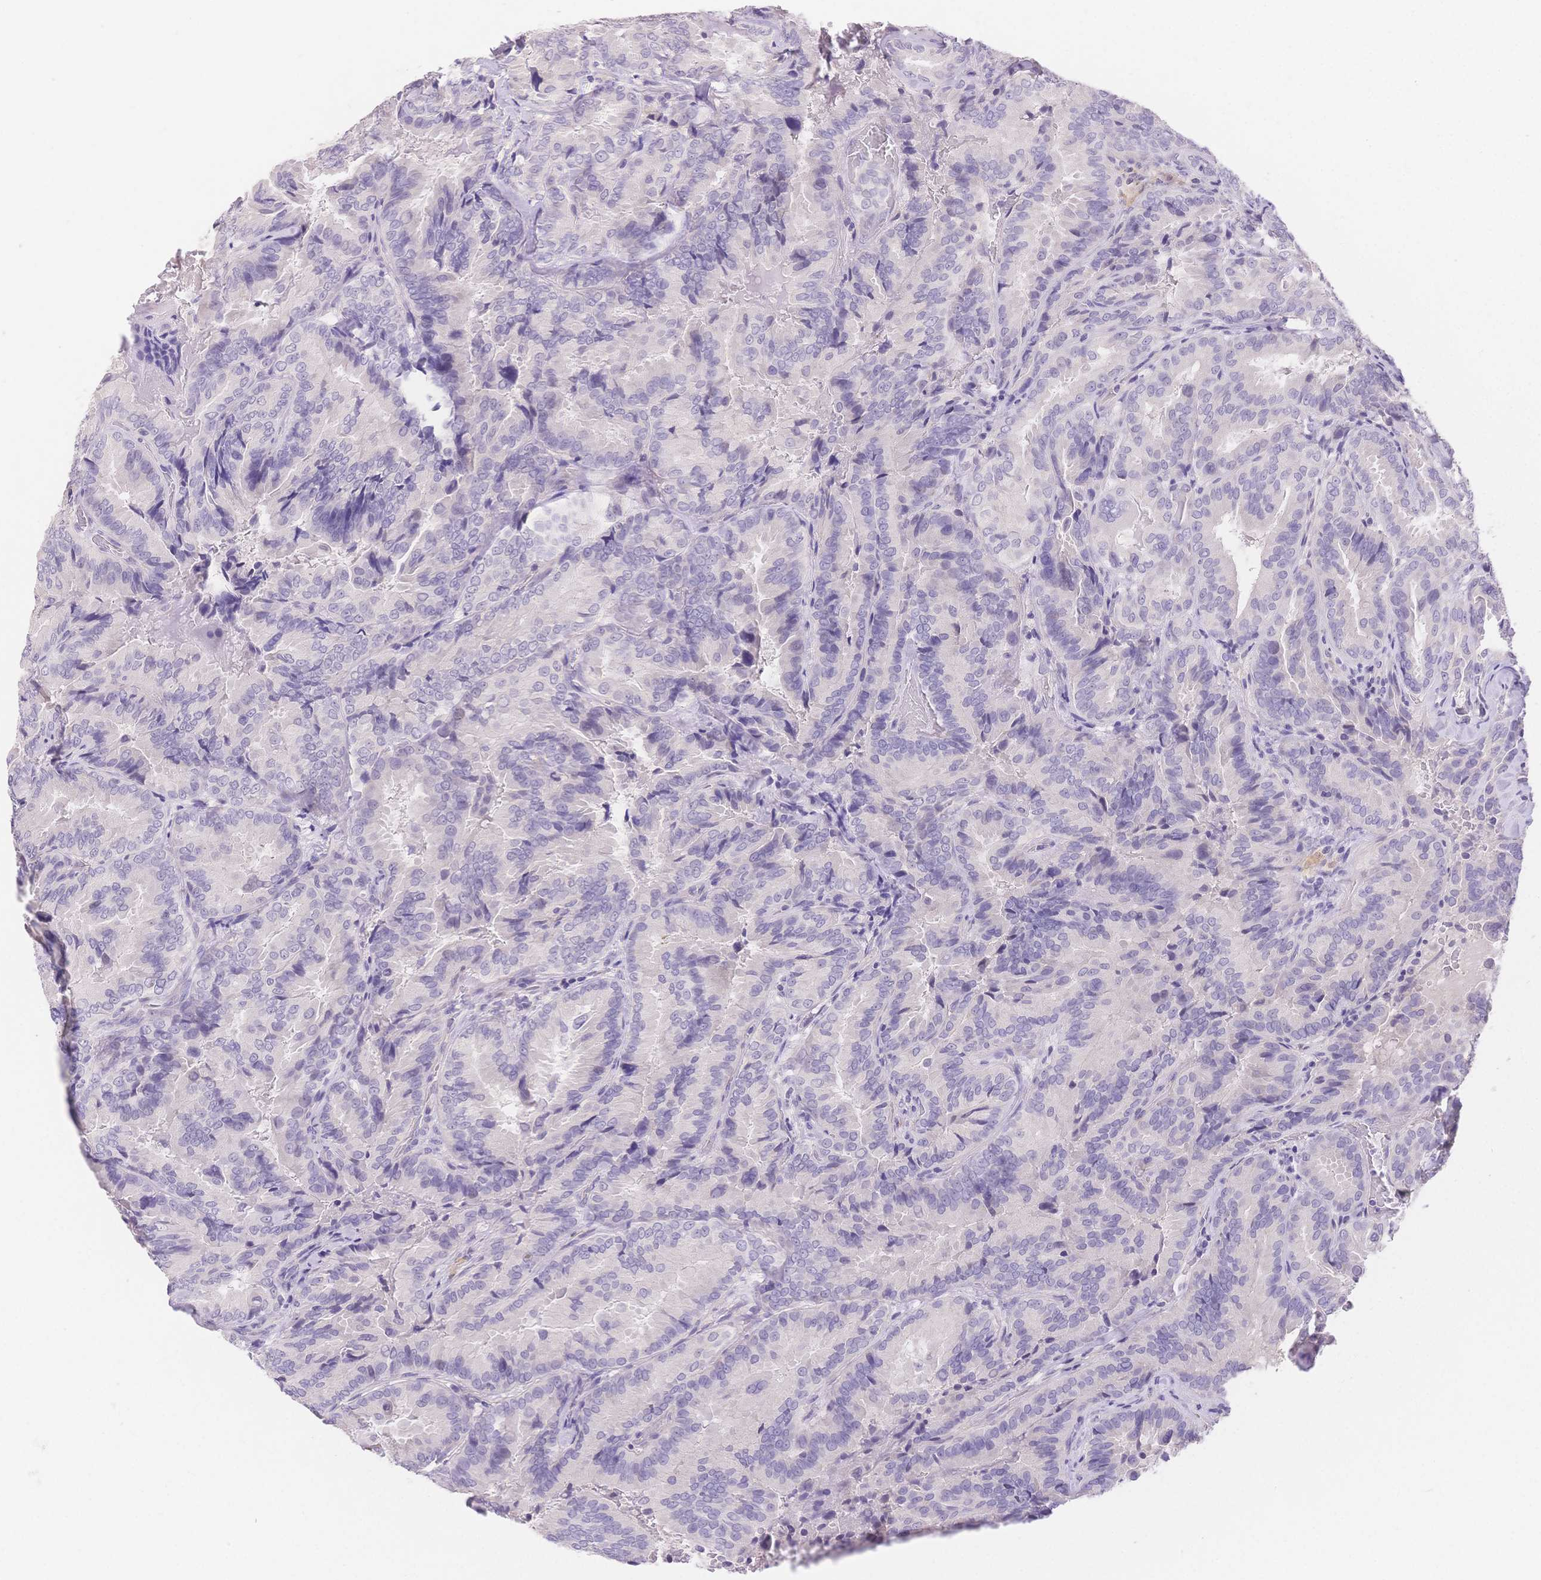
{"staining": {"intensity": "negative", "quantity": "none", "location": "none"}, "tissue": "thyroid cancer", "cell_type": "Tumor cells", "image_type": "cancer", "snomed": [{"axis": "morphology", "description": "Papillary adenocarcinoma, NOS"}, {"axis": "topography", "description": "Thyroid gland"}], "caption": "Thyroid papillary adenocarcinoma was stained to show a protein in brown. There is no significant staining in tumor cells.", "gene": "MYOM1", "patient": {"sex": "male", "age": 61}}